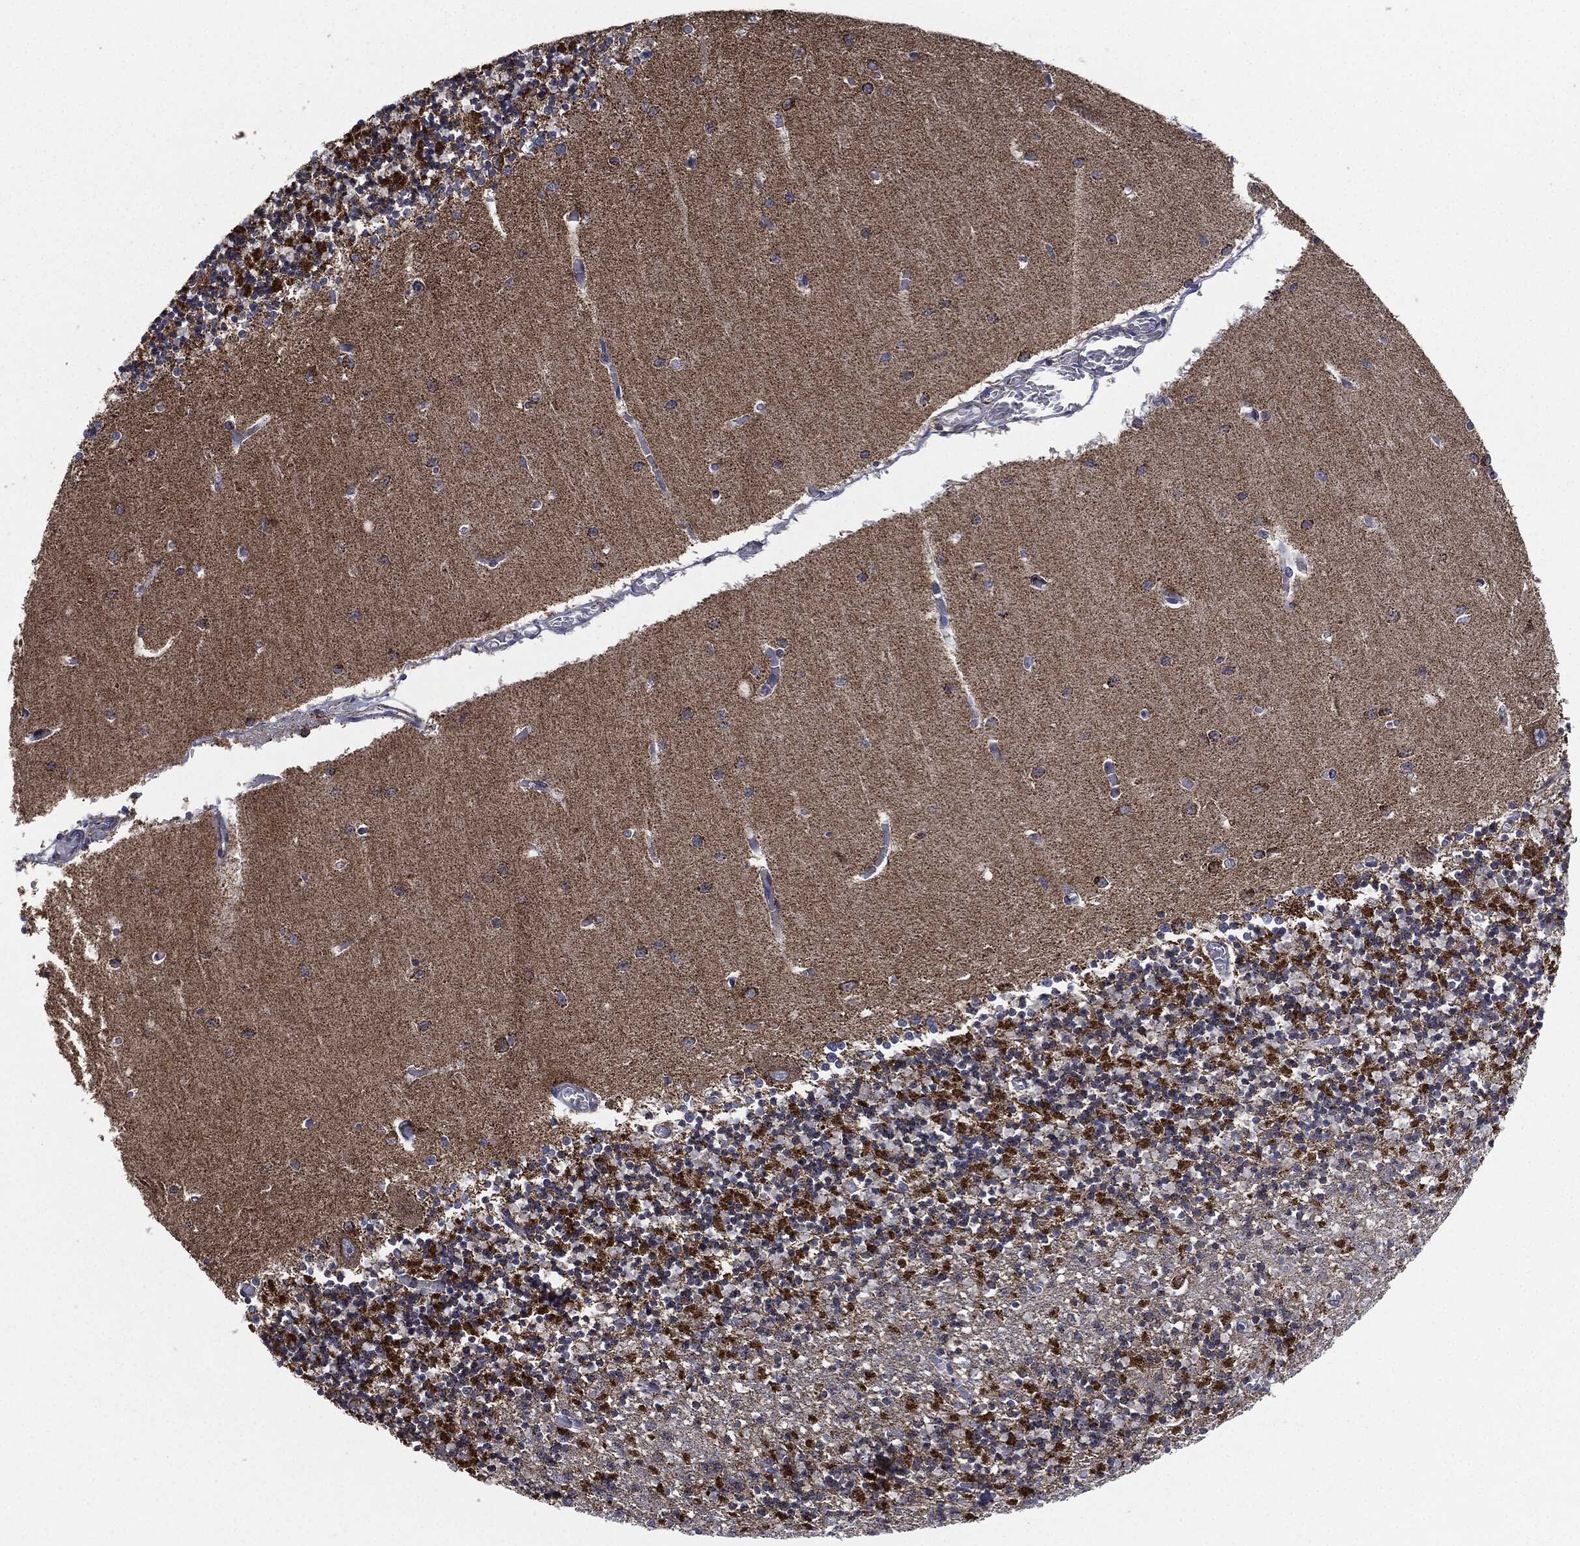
{"staining": {"intensity": "negative", "quantity": "none", "location": "none"}, "tissue": "cerebellum", "cell_type": "Cells in granular layer", "image_type": "normal", "snomed": [{"axis": "morphology", "description": "Normal tissue, NOS"}, {"axis": "topography", "description": "Cerebellum"}], "caption": "A micrograph of human cerebellum is negative for staining in cells in granular layer. (DAB IHC with hematoxylin counter stain).", "gene": "NDUFV2", "patient": {"sex": "female", "age": 64}}